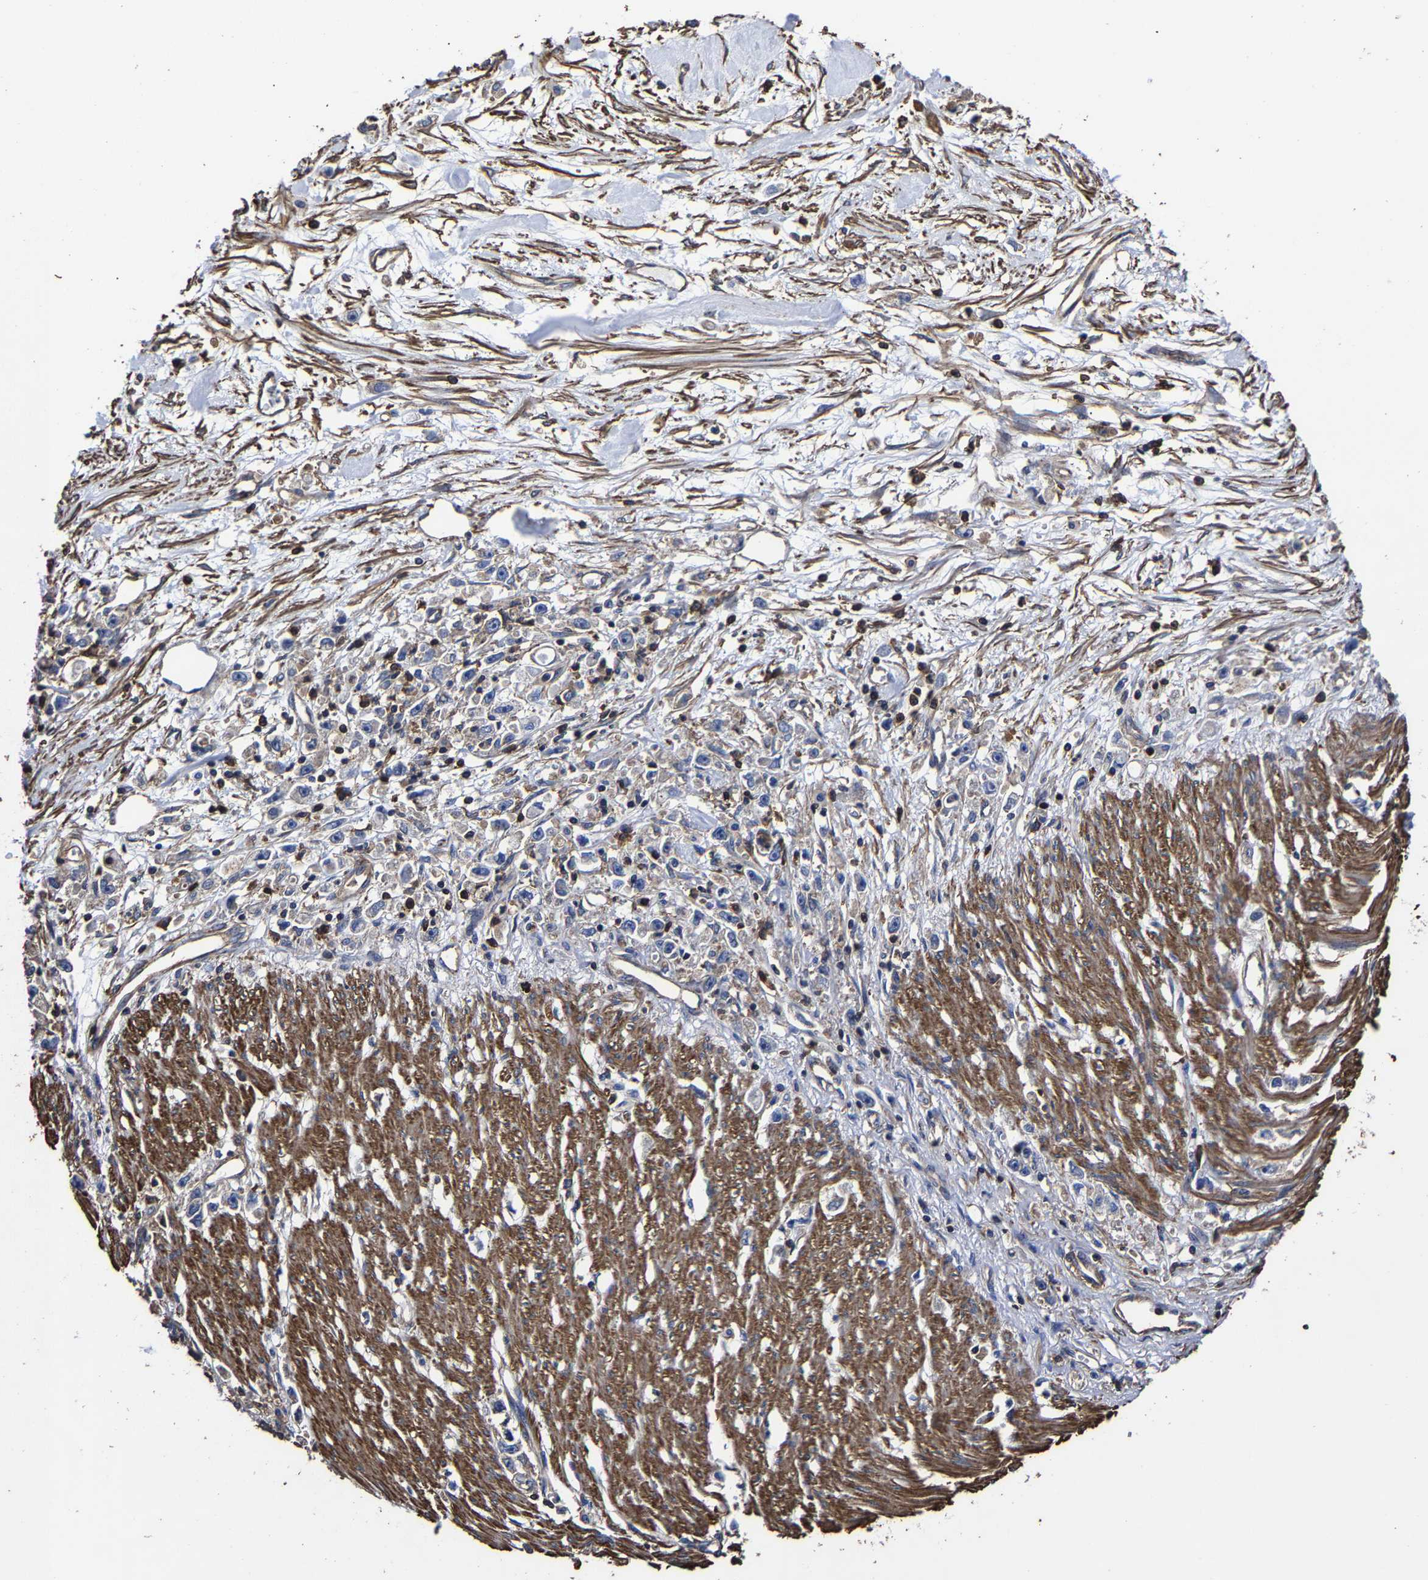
{"staining": {"intensity": "negative", "quantity": "none", "location": "none"}, "tissue": "stomach cancer", "cell_type": "Tumor cells", "image_type": "cancer", "snomed": [{"axis": "morphology", "description": "Adenocarcinoma, NOS"}, {"axis": "topography", "description": "Stomach"}], "caption": "Immunohistochemistry (IHC) histopathology image of human stomach cancer (adenocarcinoma) stained for a protein (brown), which reveals no expression in tumor cells.", "gene": "SSH3", "patient": {"sex": "female", "age": 59}}